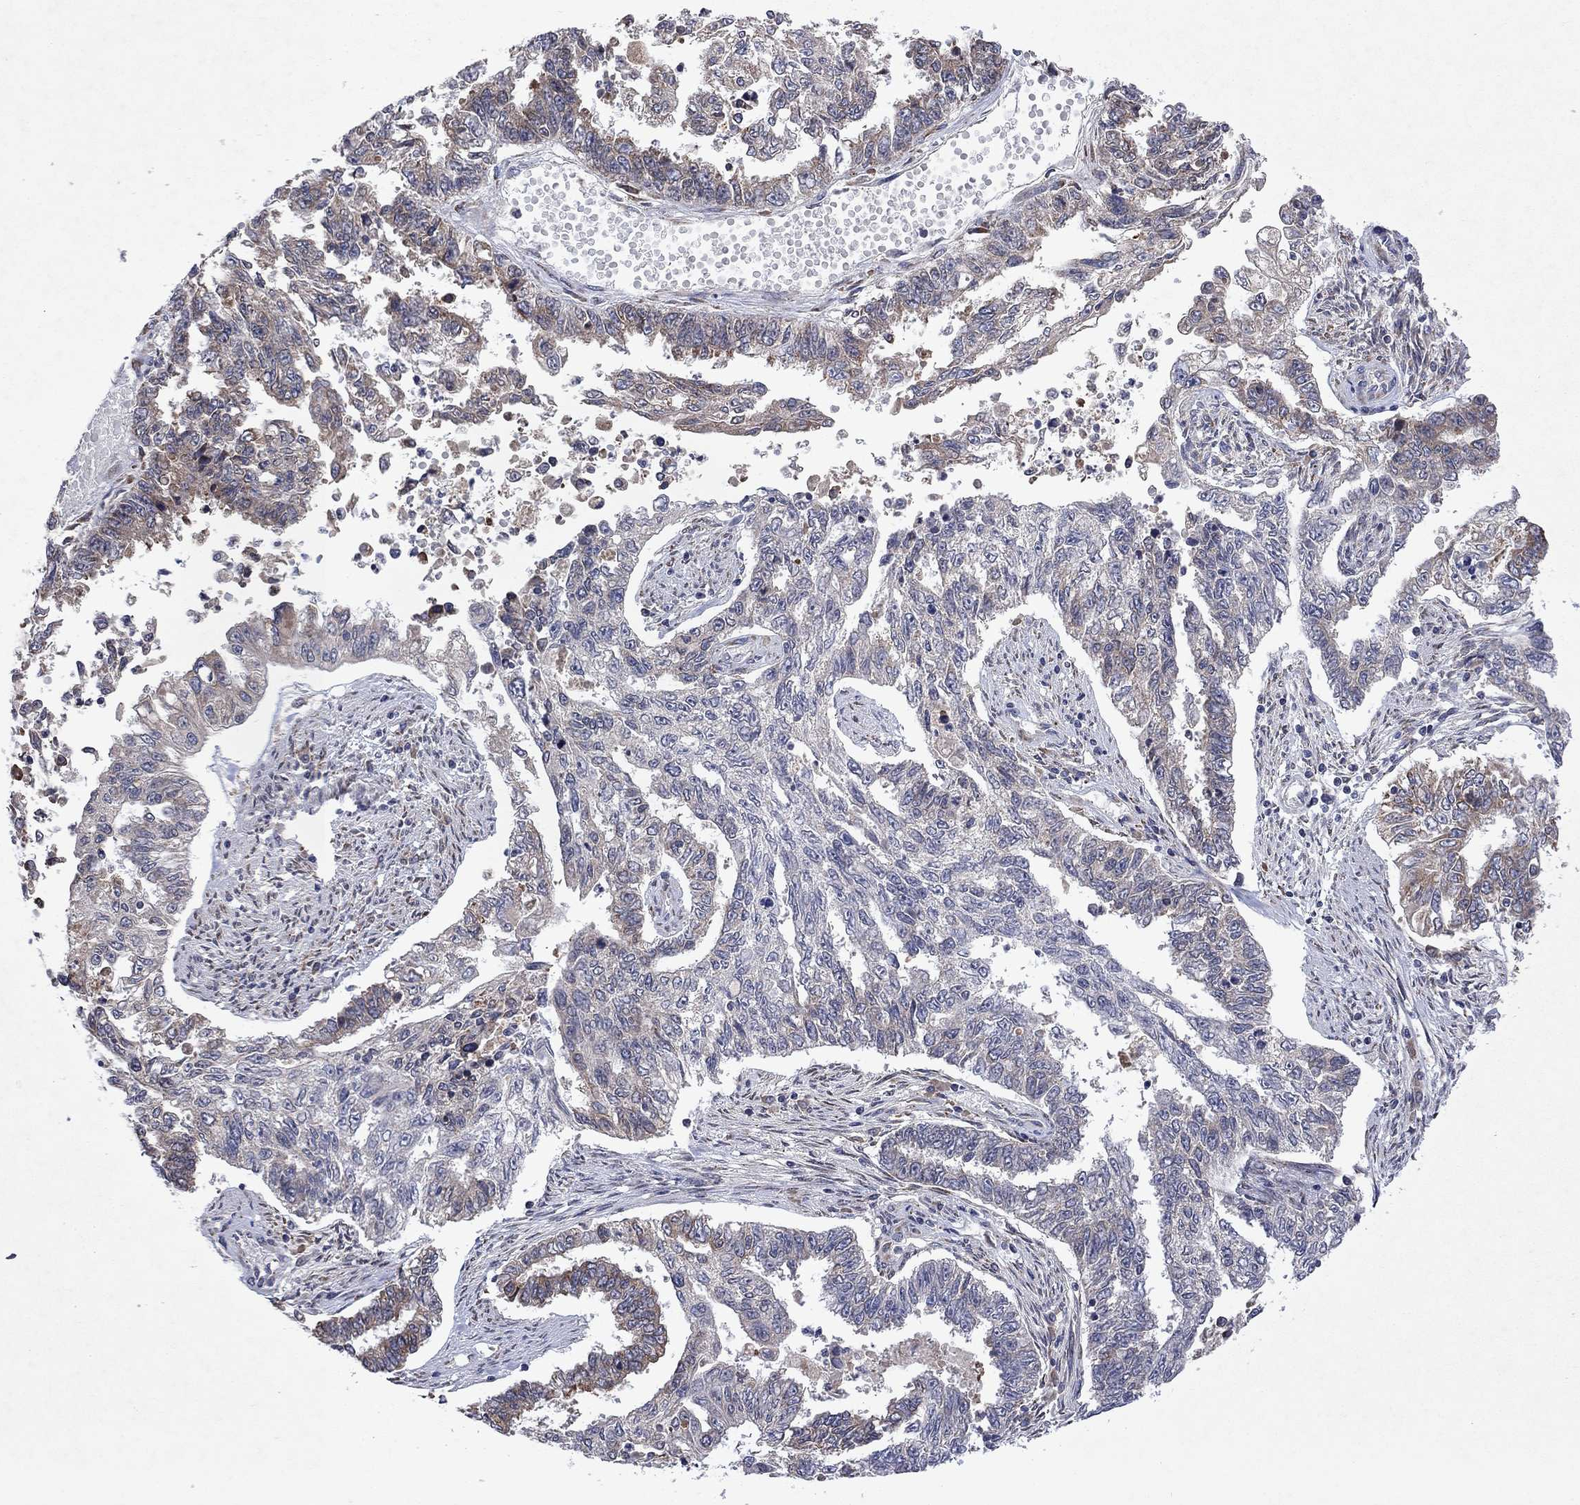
{"staining": {"intensity": "moderate", "quantity": "25%-75%", "location": "cytoplasmic/membranous"}, "tissue": "endometrial cancer", "cell_type": "Tumor cells", "image_type": "cancer", "snomed": [{"axis": "morphology", "description": "Adenocarcinoma, NOS"}, {"axis": "topography", "description": "Uterus"}], "caption": "Brown immunohistochemical staining in endometrial cancer (adenocarcinoma) reveals moderate cytoplasmic/membranous positivity in approximately 25%-75% of tumor cells.", "gene": "TMEM97", "patient": {"sex": "female", "age": 59}}